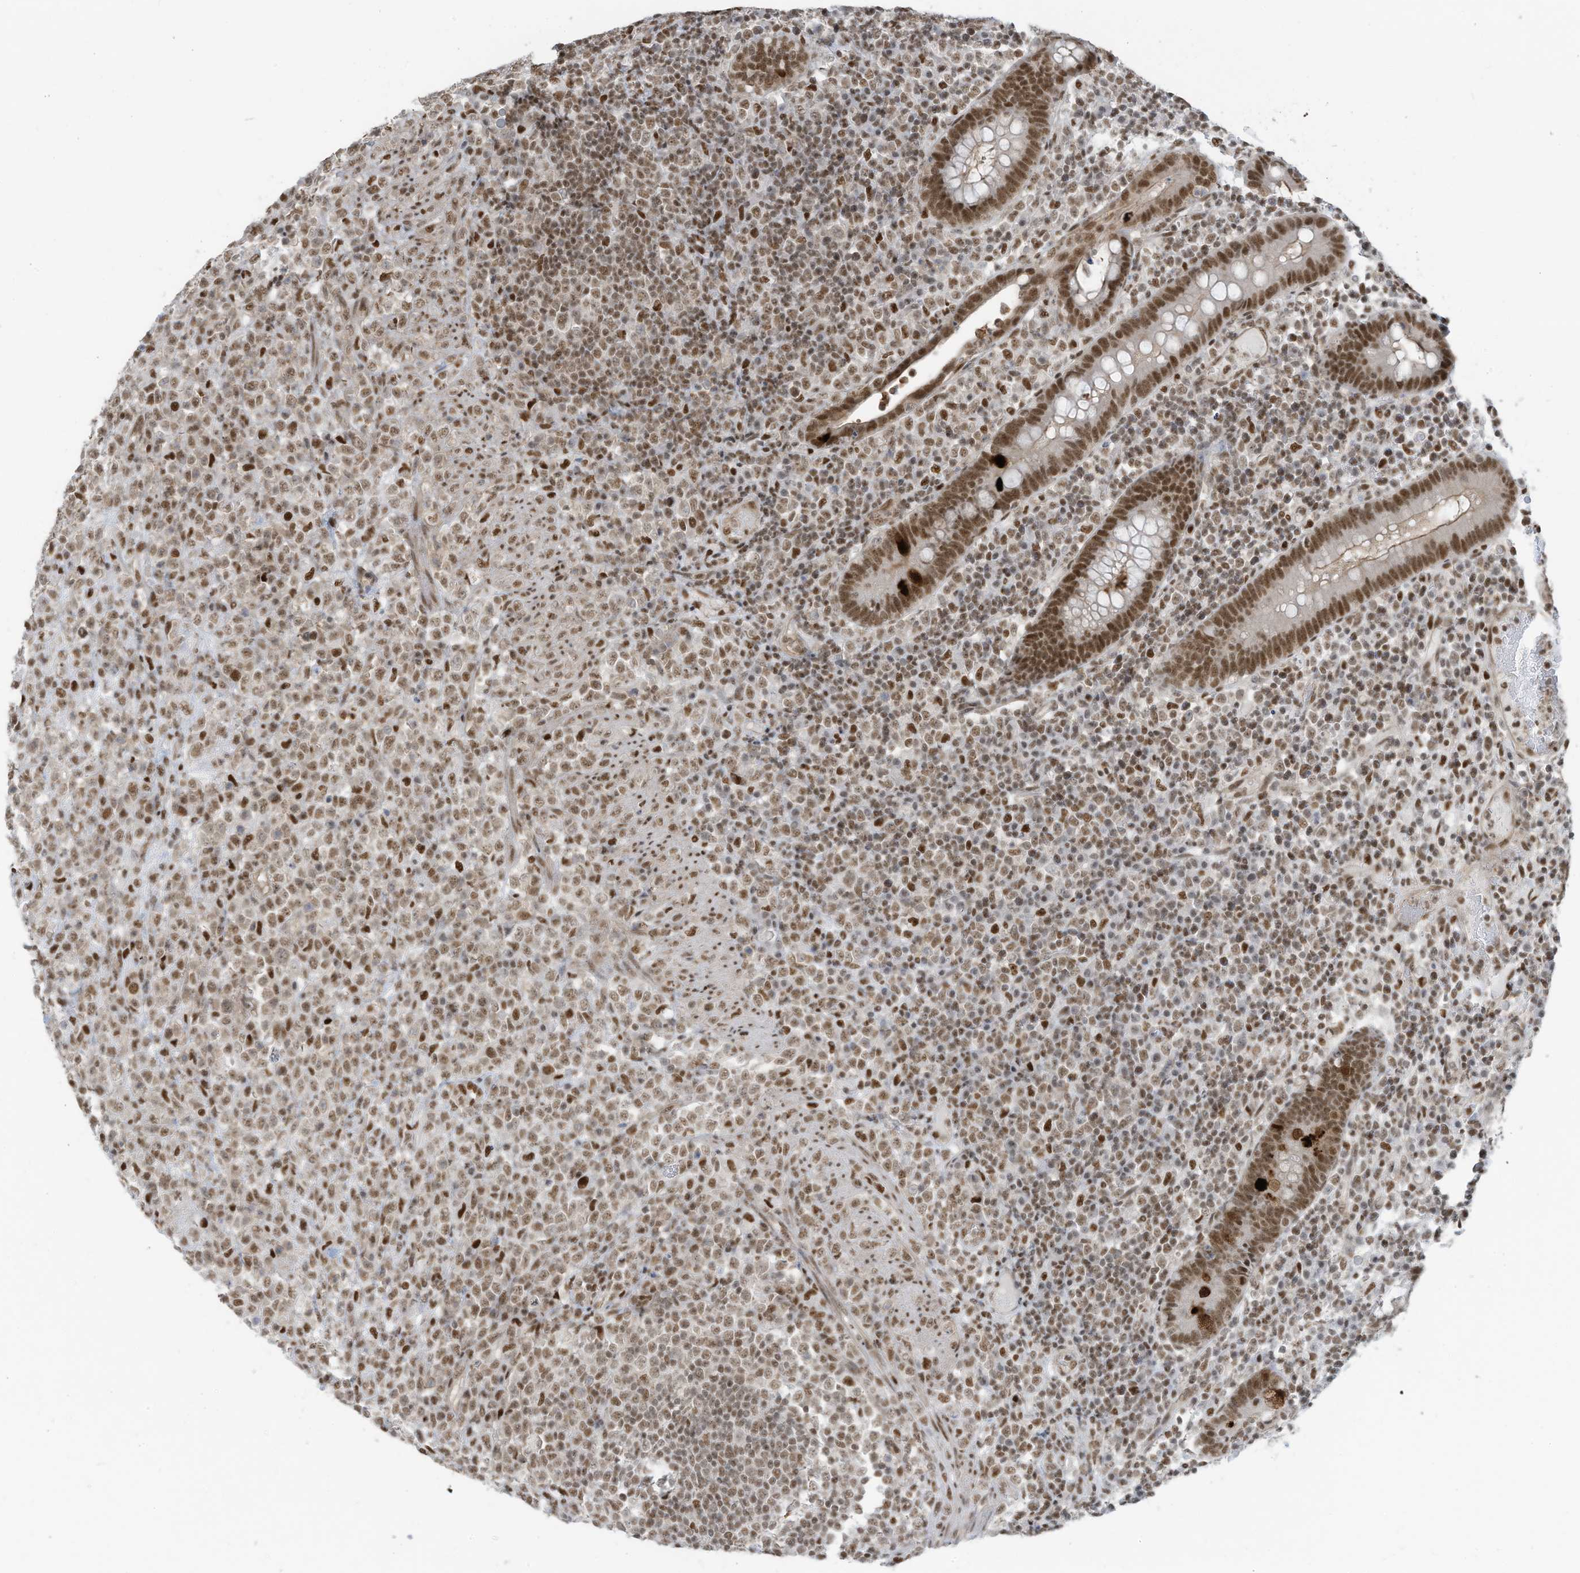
{"staining": {"intensity": "moderate", "quantity": ">75%", "location": "nuclear"}, "tissue": "lymphoma", "cell_type": "Tumor cells", "image_type": "cancer", "snomed": [{"axis": "morphology", "description": "Malignant lymphoma, non-Hodgkin's type, High grade"}, {"axis": "topography", "description": "Colon"}], "caption": "Protein expression by immunohistochemistry reveals moderate nuclear positivity in approximately >75% of tumor cells in malignant lymphoma, non-Hodgkin's type (high-grade). (IHC, brightfield microscopy, high magnification).", "gene": "DBR1", "patient": {"sex": "female", "age": 53}}